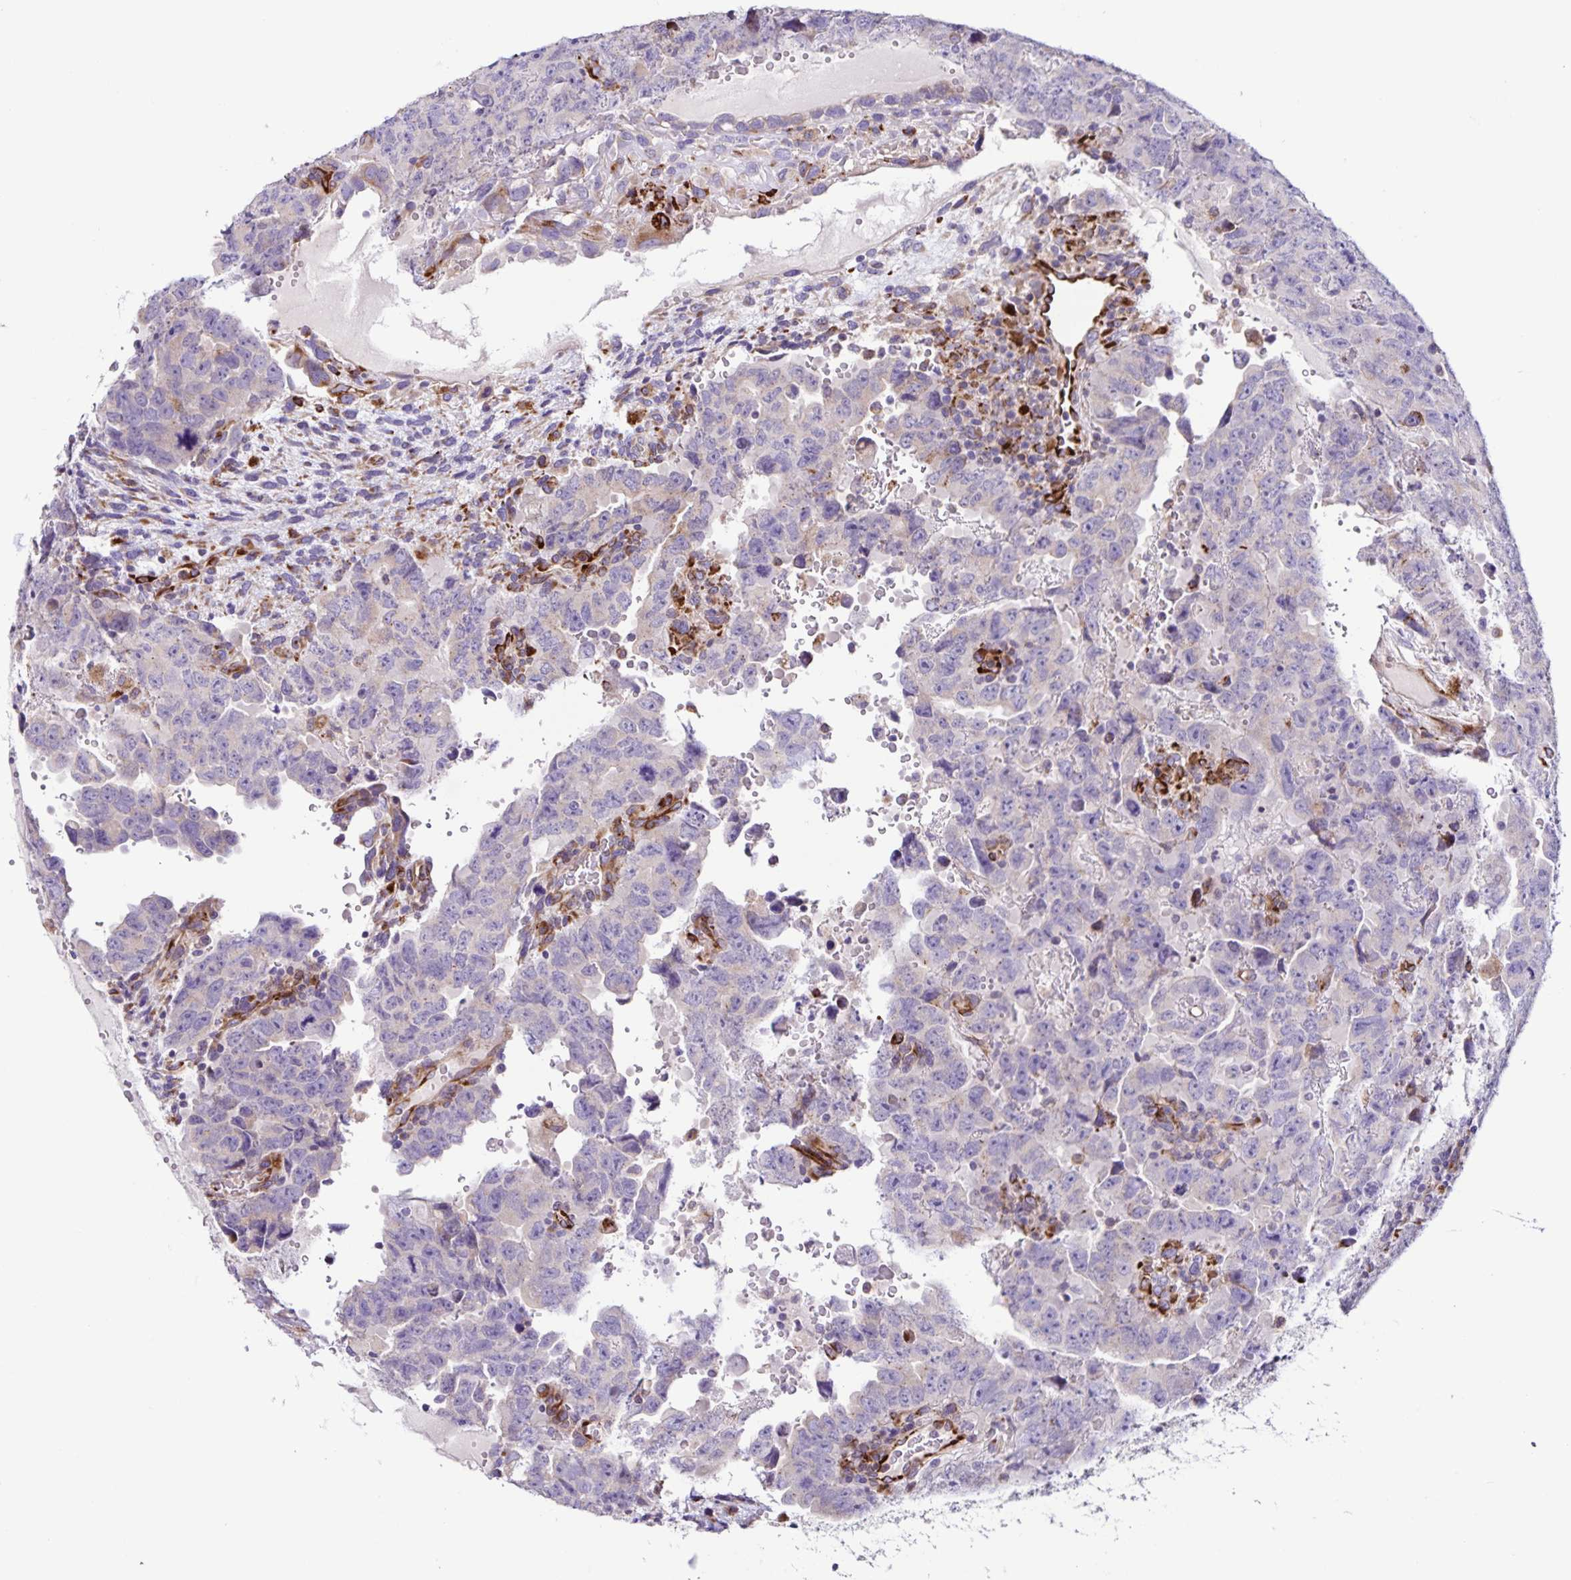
{"staining": {"intensity": "negative", "quantity": "none", "location": "none"}, "tissue": "testis cancer", "cell_type": "Tumor cells", "image_type": "cancer", "snomed": [{"axis": "morphology", "description": "Carcinoma, Embryonal, NOS"}, {"axis": "topography", "description": "Testis"}], "caption": "Immunohistochemistry image of neoplastic tissue: testis cancer stained with DAB exhibits no significant protein expression in tumor cells.", "gene": "OSBPL5", "patient": {"sex": "male", "age": 24}}